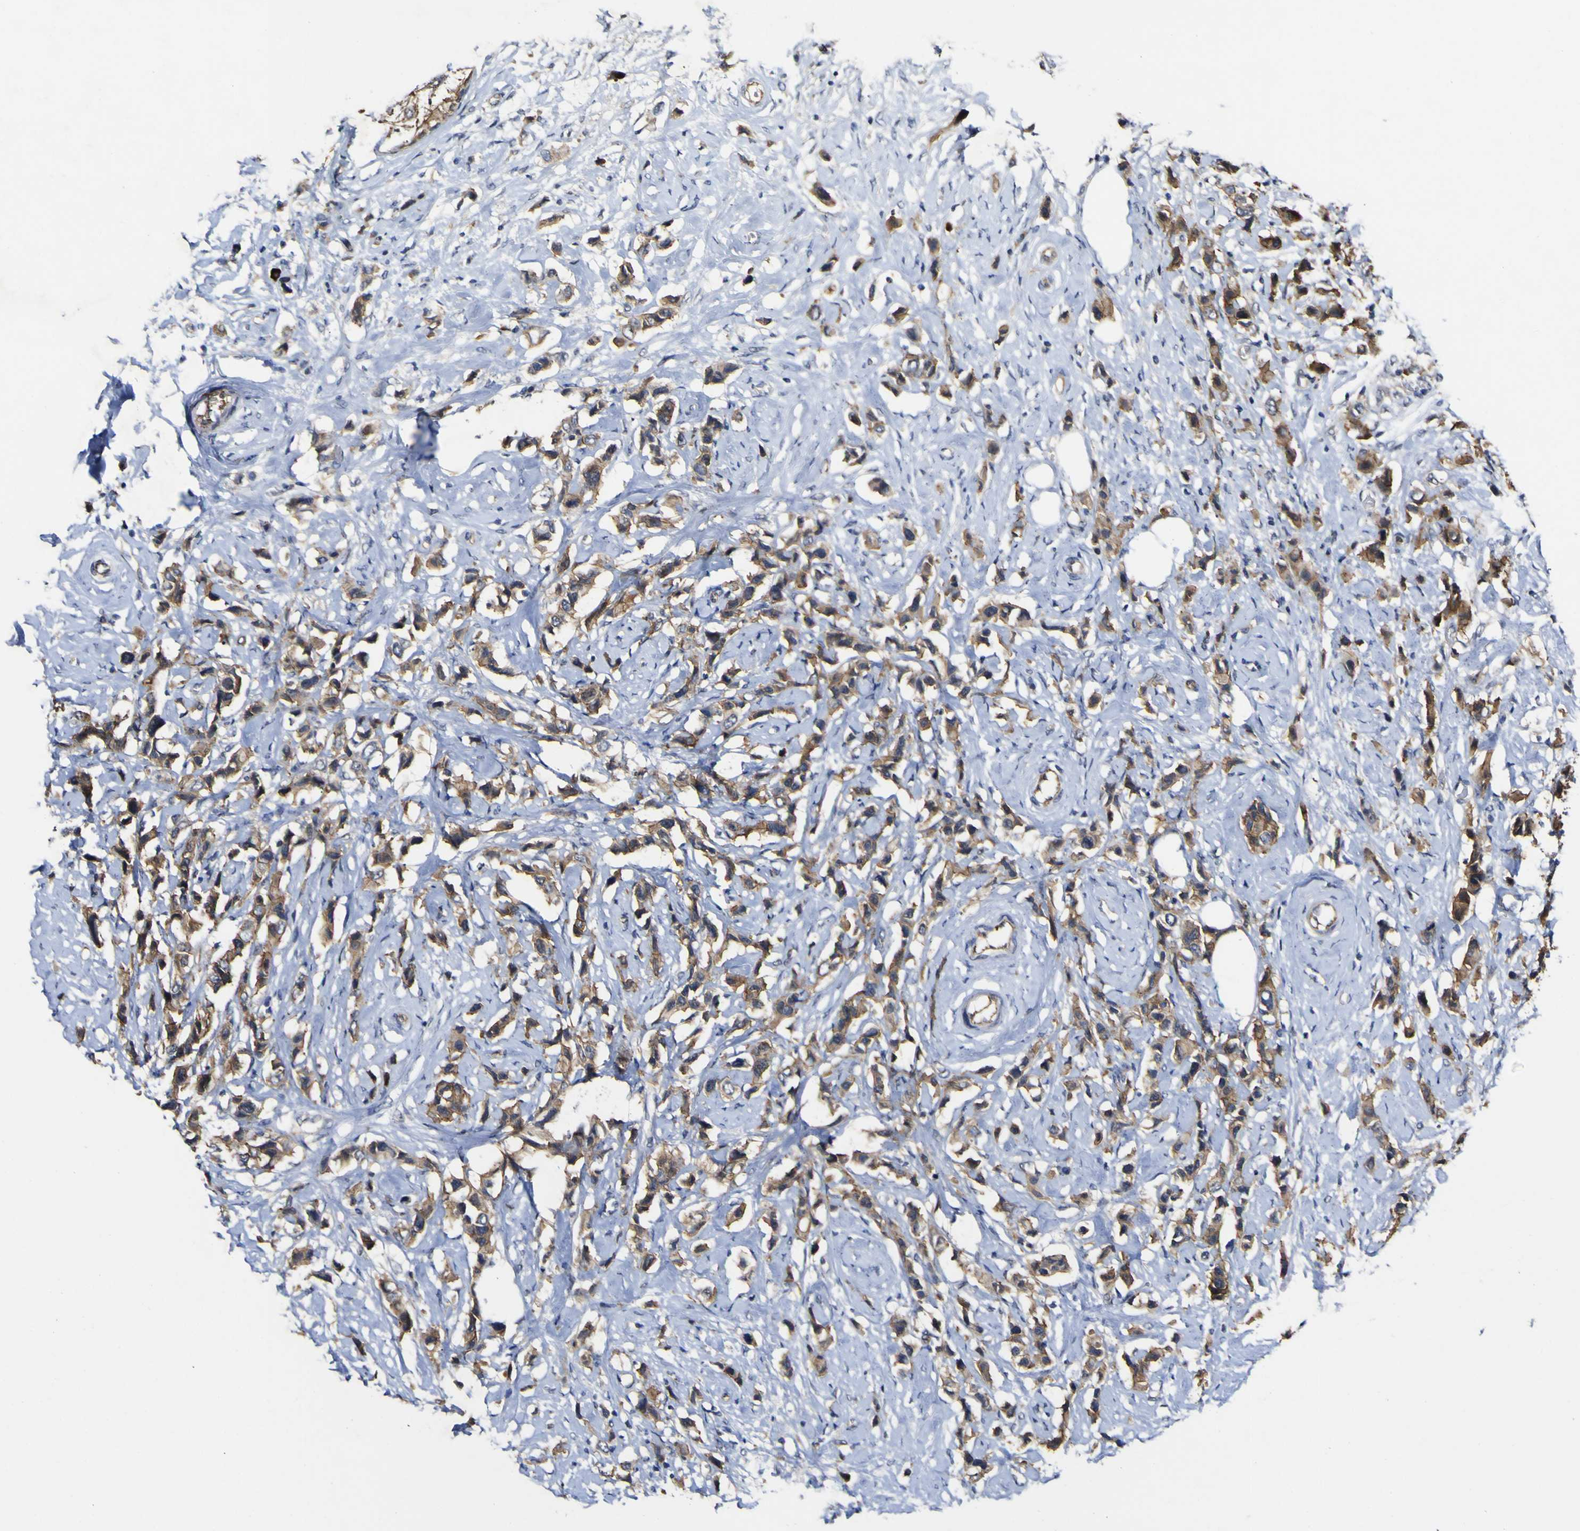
{"staining": {"intensity": "moderate", "quantity": ">75%", "location": "cytoplasmic/membranous"}, "tissue": "breast cancer", "cell_type": "Tumor cells", "image_type": "cancer", "snomed": [{"axis": "morphology", "description": "Normal tissue, NOS"}, {"axis": "morphology", "description": "Duct carcinoma"}, {"axis": "topography", "description": "Breast"}], "caption": "A histopathology image of breast cancer (invasive ductal carcinoma) stained for a protein reveals moderate cytoplasmic/membranous brown staining in tumor cells. The staining was performed using DAB (3,3'-diaminobenzidine) to visualize the protein expression in brown, while the nuclei were stained in blue with hematoxylin (Magnification: 20x).", "gene": "CCL2", "patient": {"sex": "female", "age": 50}}